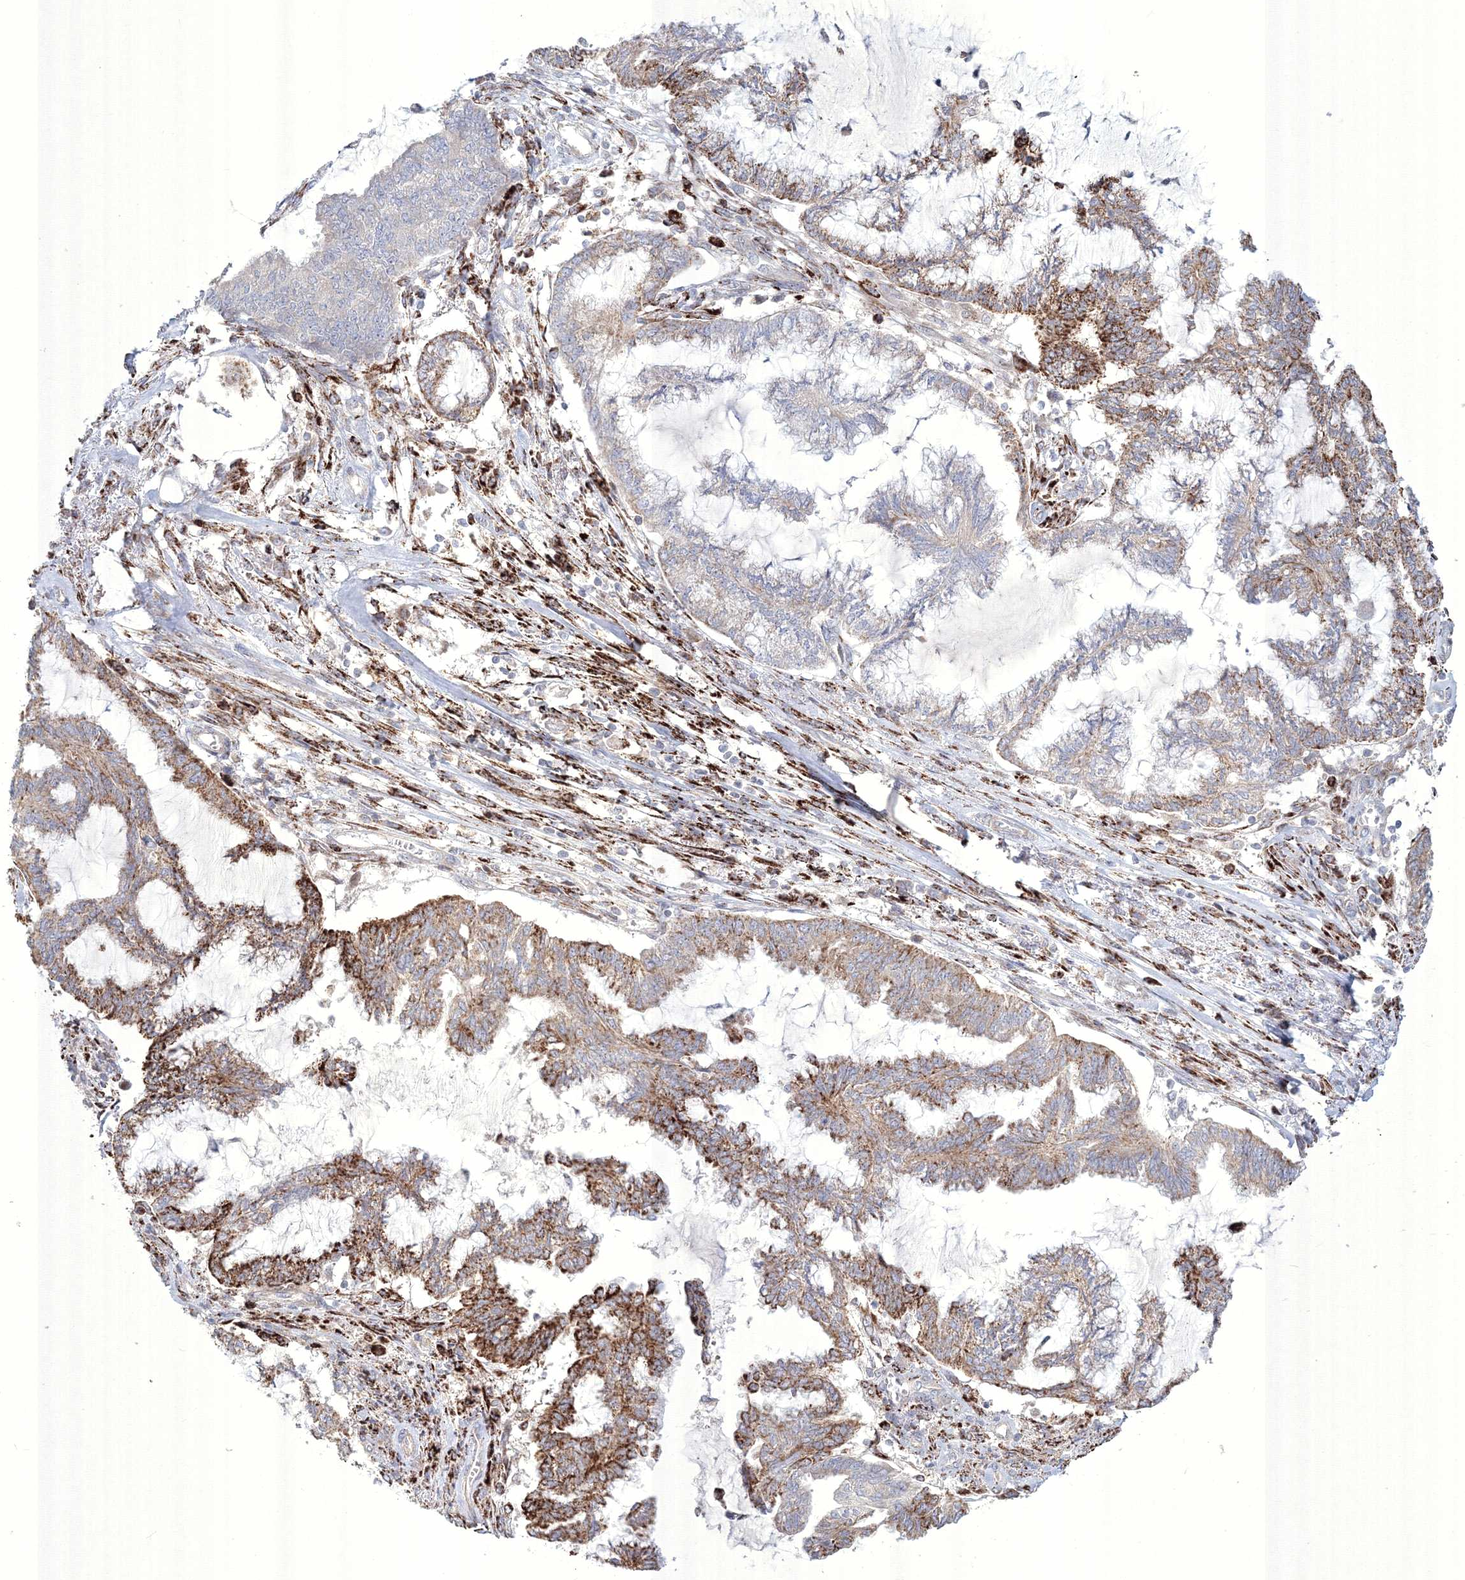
{"staining": {"intensity": "strong", "quantity": "25%-75%", "location": "cytoplasmic/membranous"}, "tissue": "endometrial cancer", "cell_type": "Tumor cells", "image_type": "cancer", "snomed": [{"axis": "morphology", "description": "Adenocarcinoma, NOS"}, {"axis": "topography", "description": "Endometrium"}], "caption": "Approximately 25%-75% of tumor cells in human endometrial adenocarcinoma exhibit strong cytoplasmic/membranous protein expression as visualized by brown immunohistochemical staining.", "gene": "WDR49", "patient": {"sex": "female", "age": 86}}